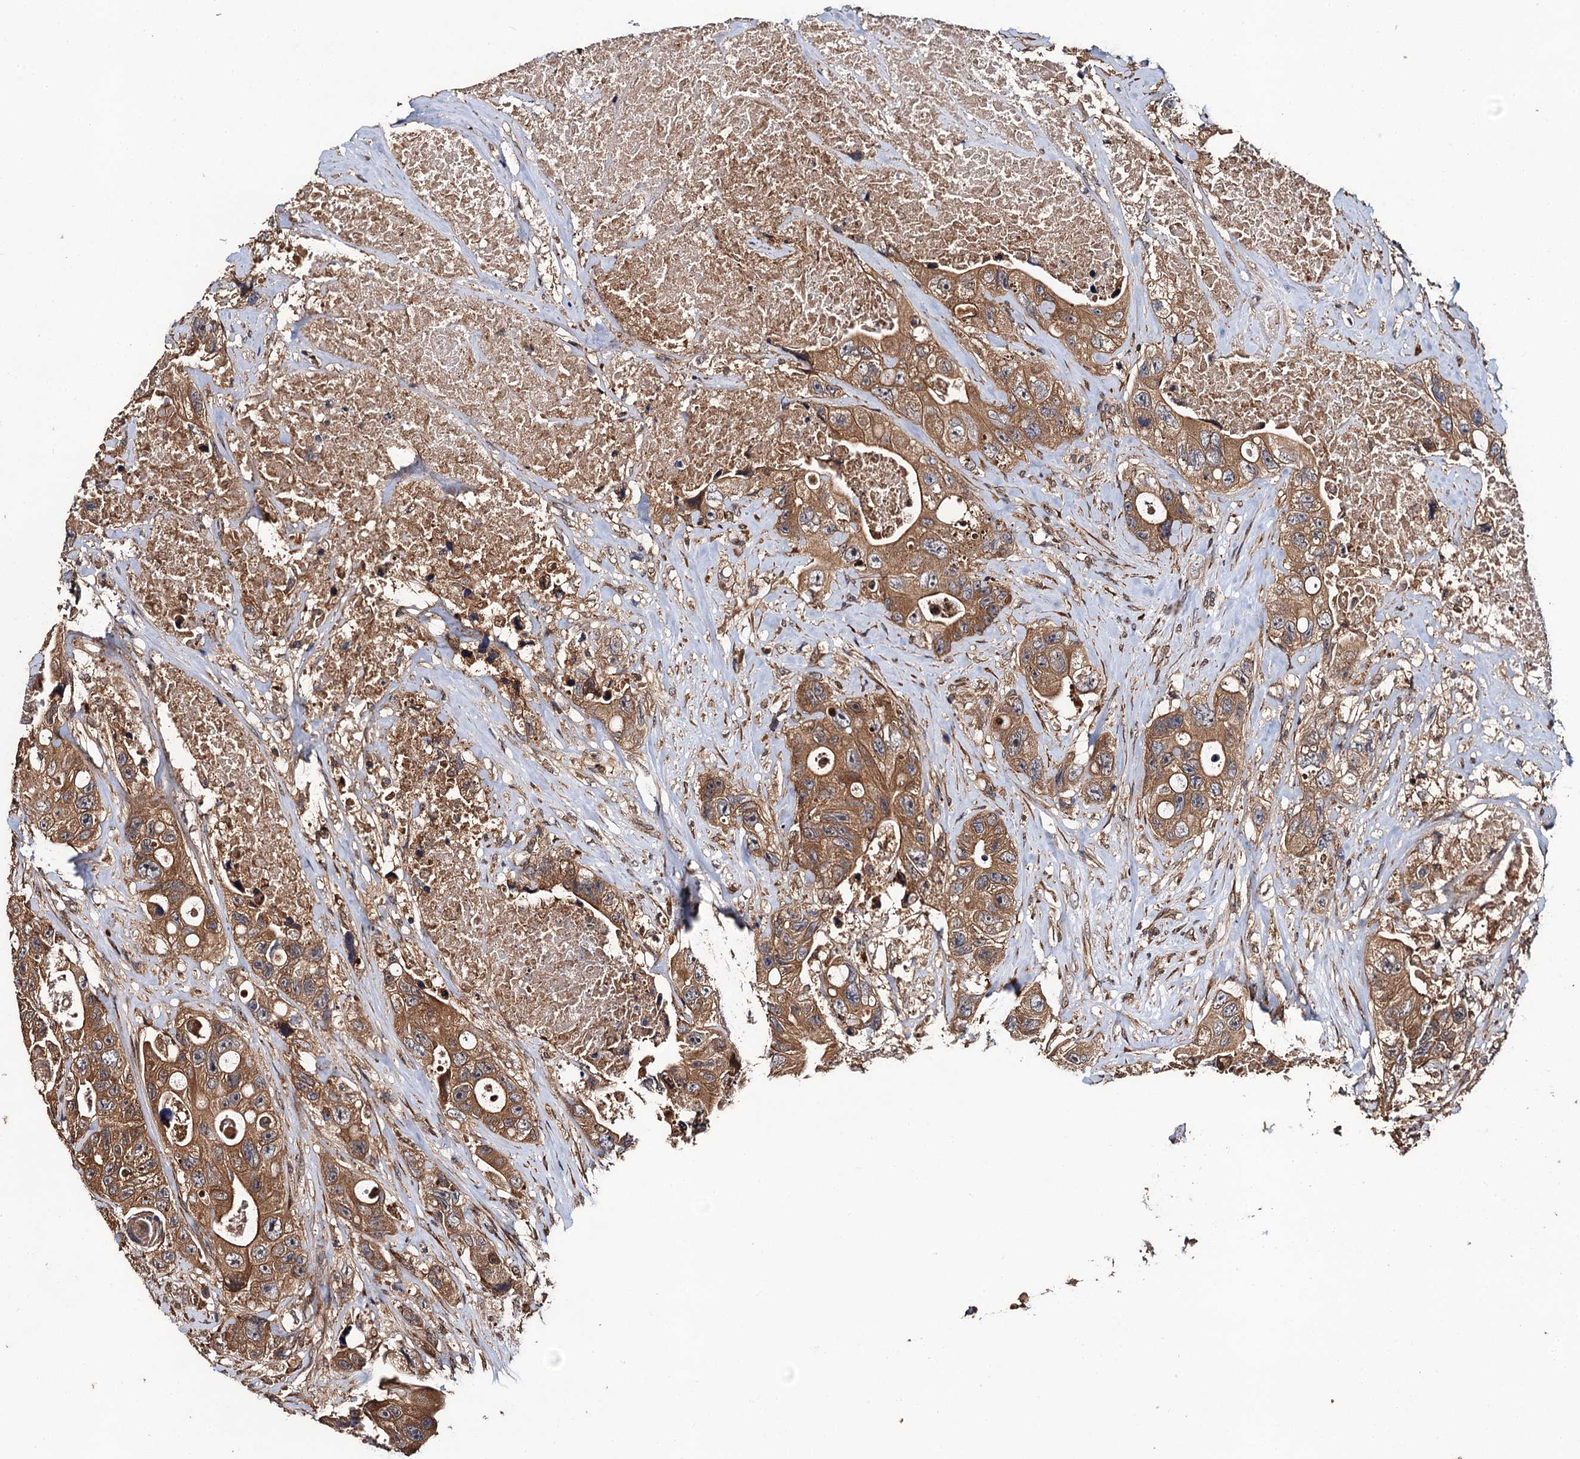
{"staining": {"intensity": "moderate", "quantity": ">75%", "location": "cytoplasmic/membranous"}, "tissue": "colorectal cancer", "cell_type": "Tumor cells", "image_type": "cancer", "snomed": [{"axis": "morphology", "description": "Adenocarcinoma, NOS"}, {"axis": "topography", "description": "Colon"}], "caption": "Approximately >75% of tumor cells in human colorectal cancer (adenocarcinoma) reveal moderate cytoplasmic/membranous protein expression as visualized by brown immunohistochemical staining.", "gene": "MIER2", "patient": {"sex": "female", "age": 46}}